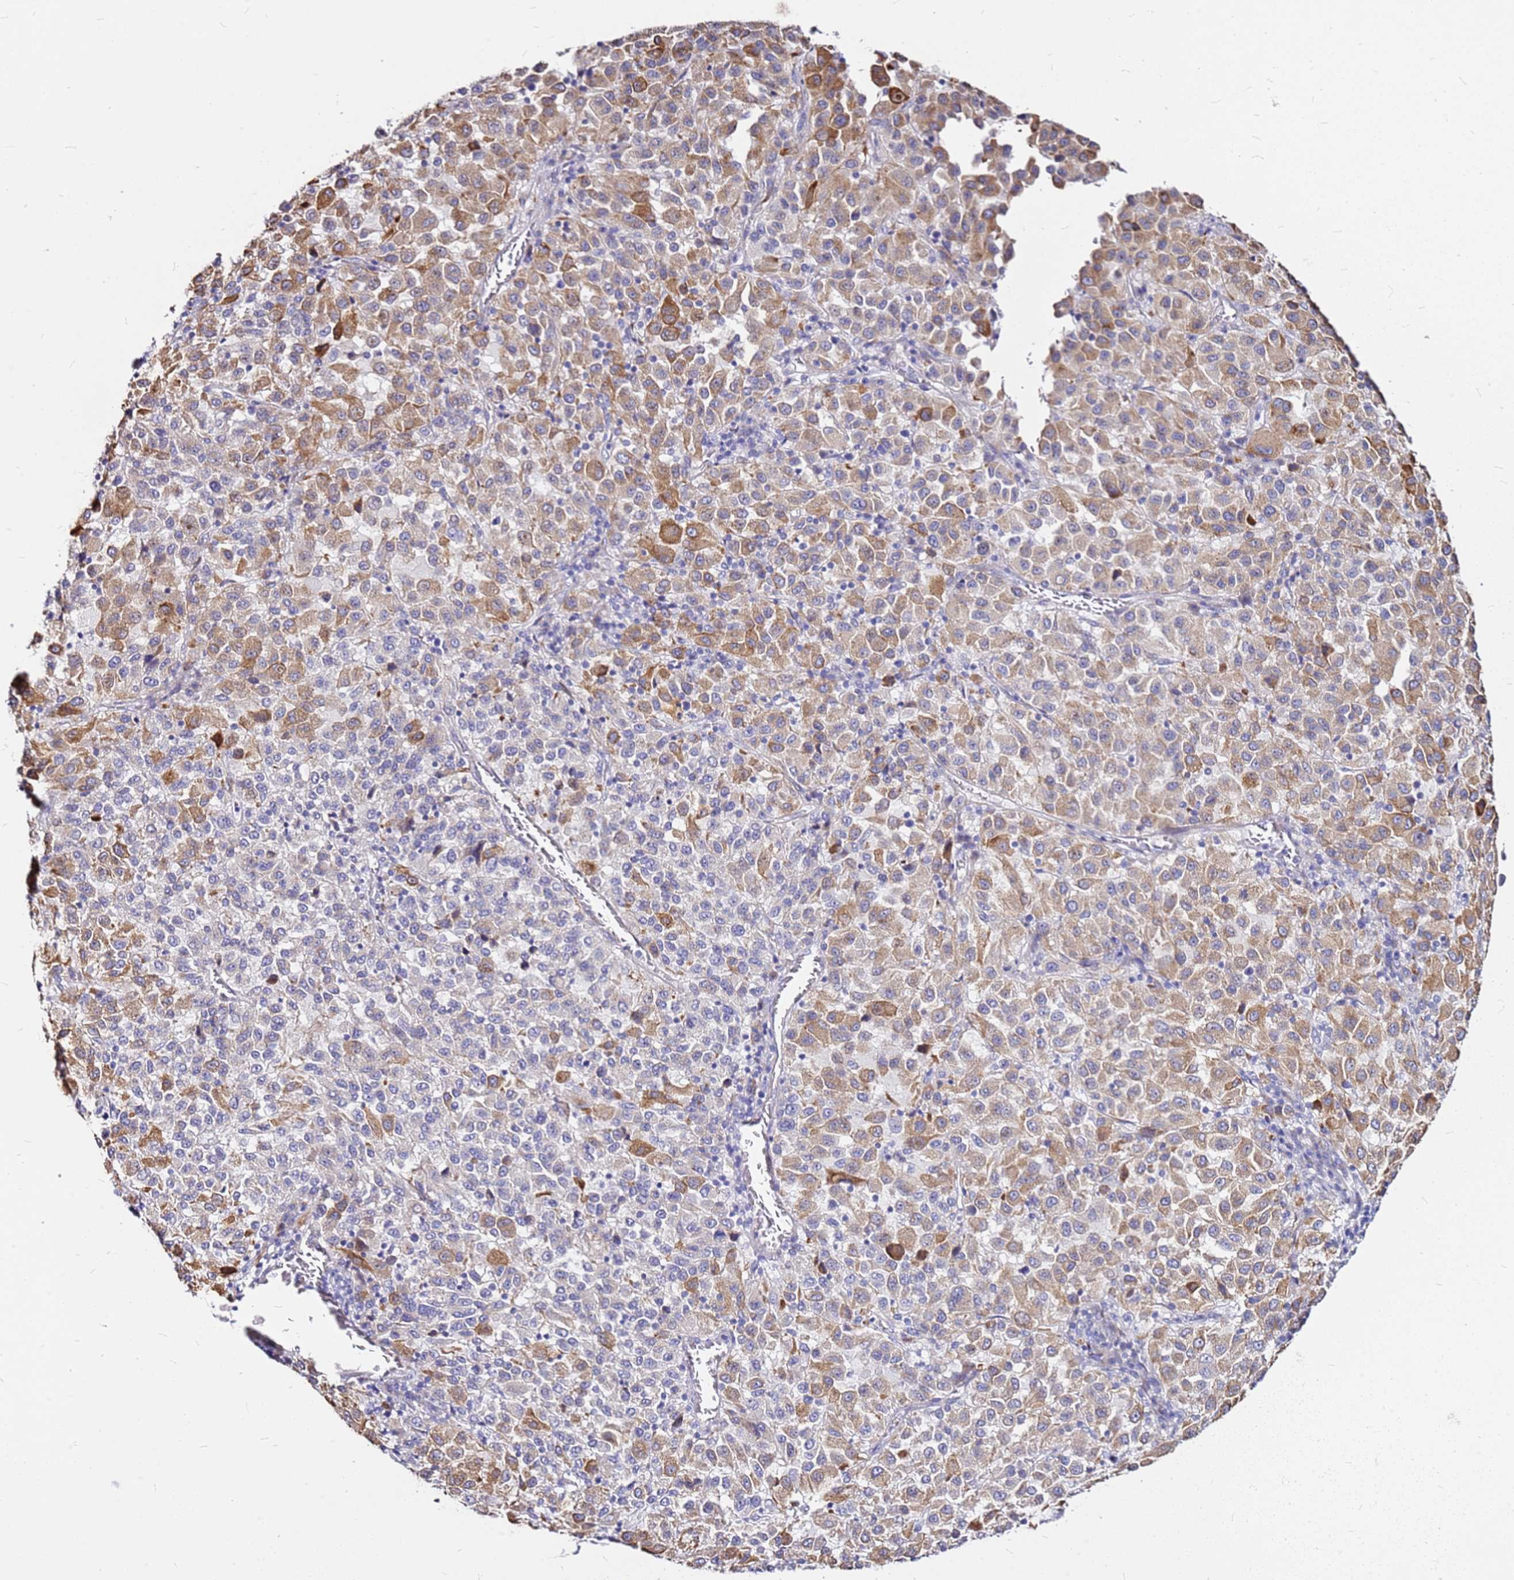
{"staining": {"intensity": "moderate", "quantity": ">75%", "location": "cytoplasmic/membranous"}, "tissue": "melanoma", "cell_type": "Tumor cells", "image_type": "cancer", "snomed": [{"axis": "morphology", "description": "Malignant melanoma, Metastatic site"}, {"axis": "topography", "description": "Lung"}], "caption": "Melanoma stained for a protein reveals moderate cytoplasmic/membranous positivity in tumor cells.", "gene": "CASD1", "patient": {"sex": "male", "age": 64}}